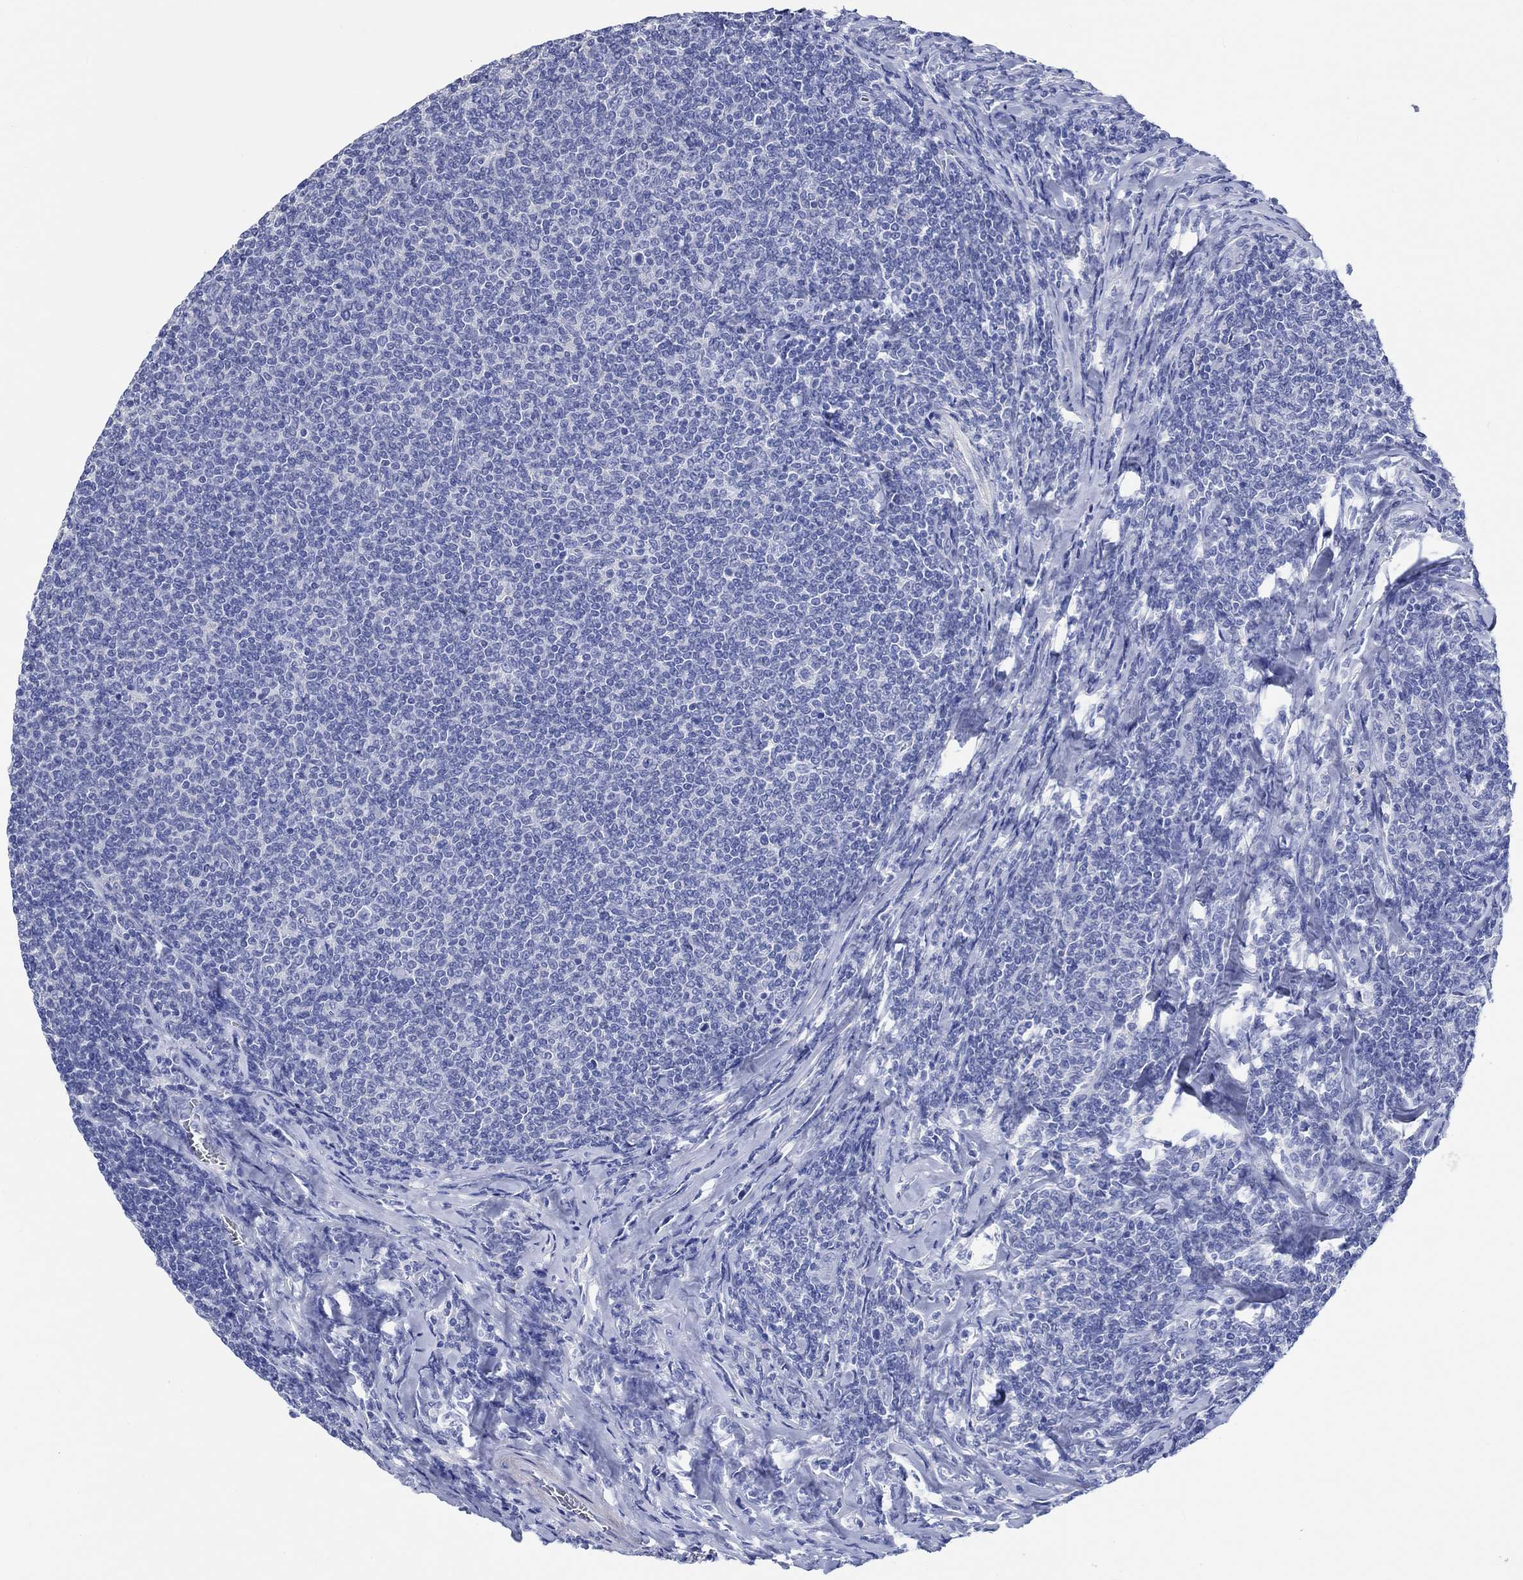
{"staining": {"intensity": "negative", "quantity": "none", "location": "none"}, "tissue": "lymphoma", "cell_type": "Tumor cells", "image_type": "cancer", "snomed": [{"axis": "morphology", "description": "Malignant lymphoma, non-Hodgkin's type, Low grade"}, {"axis": "topography", "description": "Lymph node"}], "caption": "High power microscopy photomicrograph of an immunohistochemistry micrograph of malignant lymphoma, non-Hodgkin's type (low-grade), revealing no significant expression in tumor cells. The staining is performed using DAB (3,3'-diaminobenzidine) brown chromogen with nuclei counter-stained in using hematoxylin.", "gene": "SHISA4", "patient": {"sex": "male", "age": 52}}